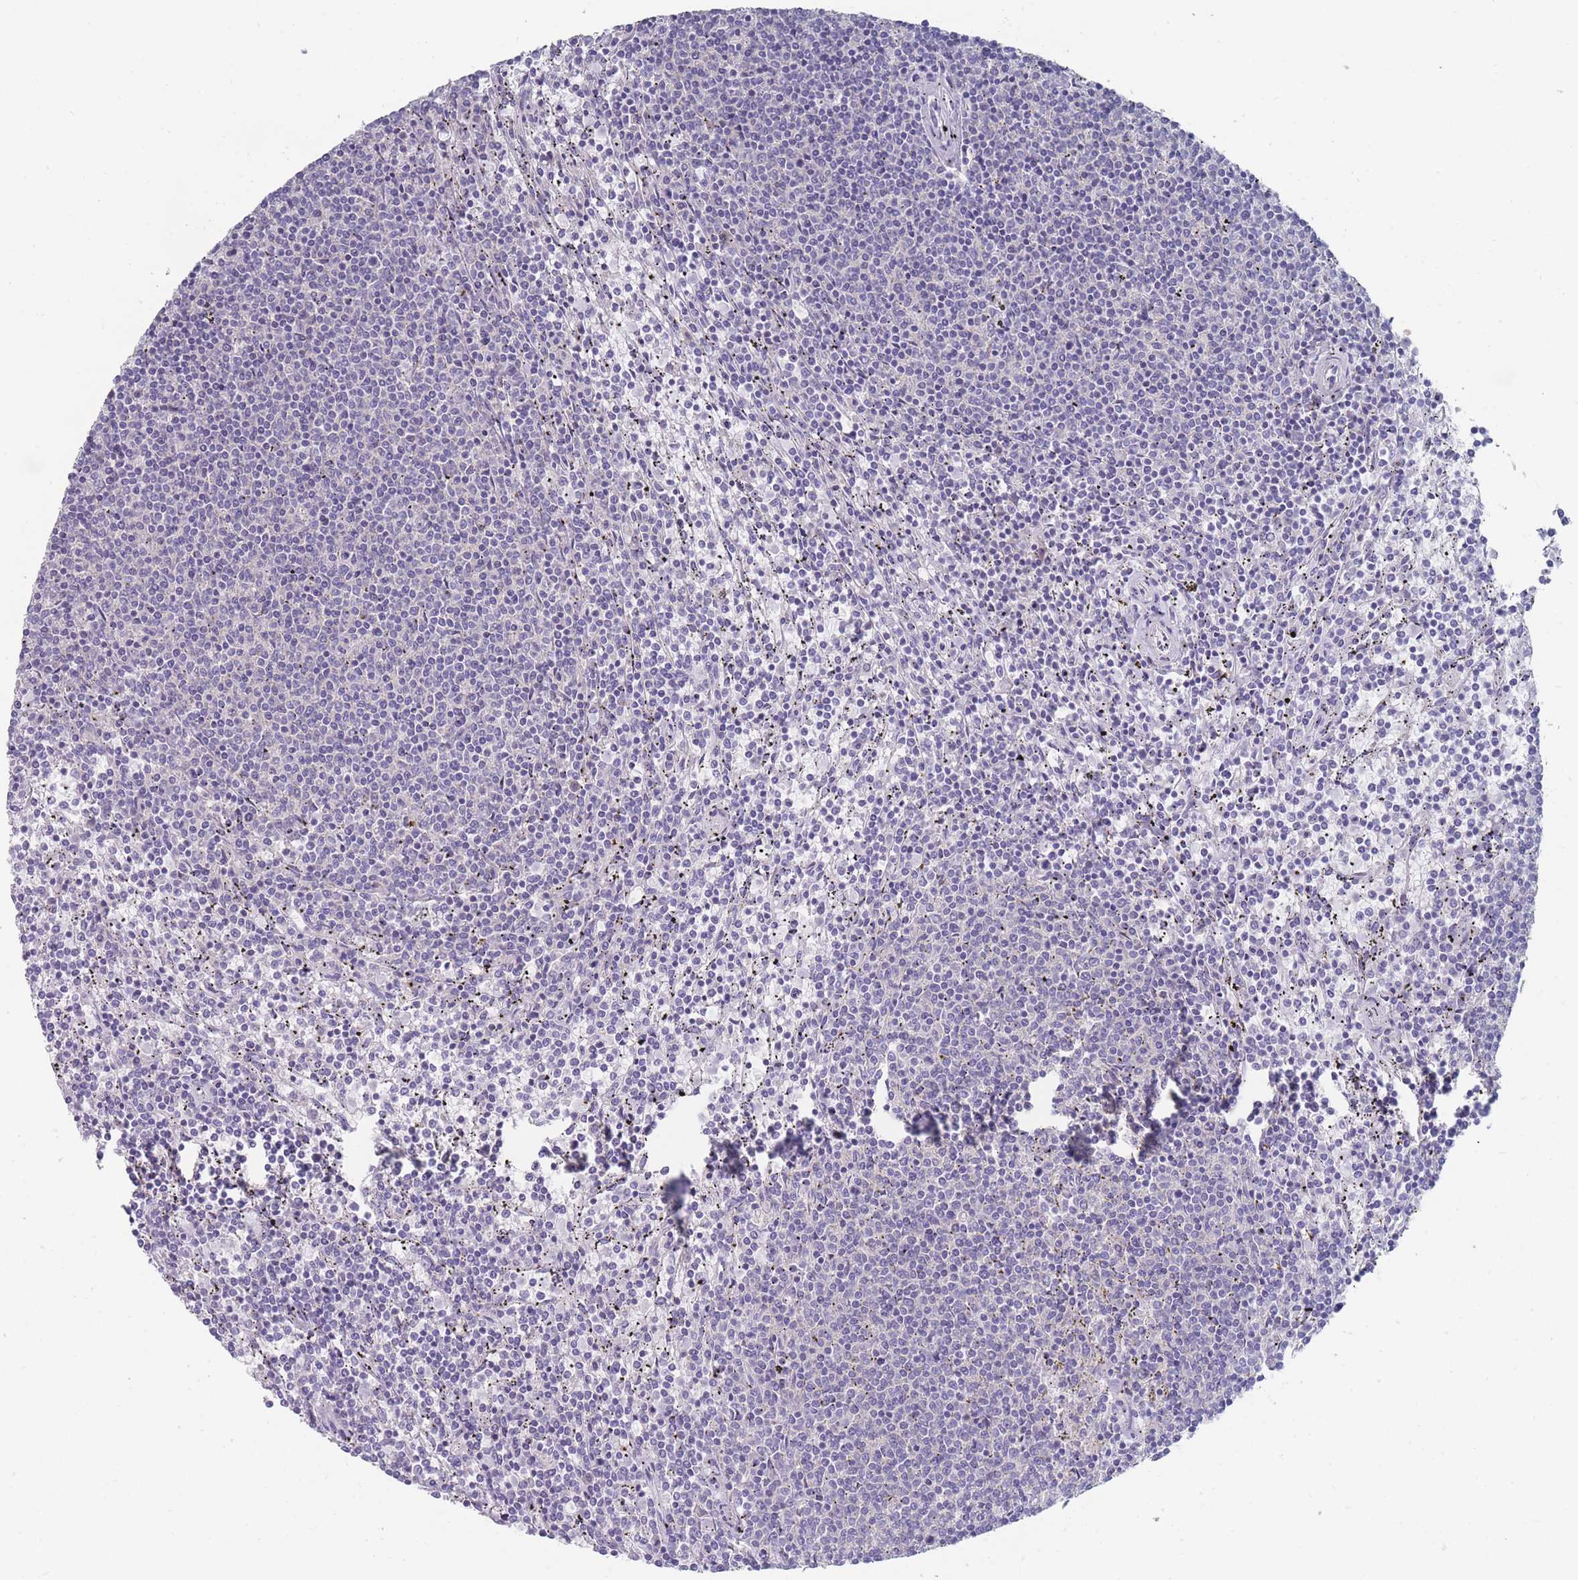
{"staining": {"intensity": "negative", "quantity": "none", "location": "none"}, "tissue": "lymphoma", "cell_type": "Tumor cells", "image_type": "cancer", "snomed": [{"axis": "morphology", "description": "Malignant lymphoma, non-Hodgkin's type, Low grade"}, {"axis": "topography", "description": "Spleen"}], "caption": "This micrograph is of lymphoma stained with IHC to label a protein in brown with the nuclei are counter-stained blue. There is no staining in tumor cells.", "gene": "PIGU", "patient": {"sex": "female", "age": 50}}